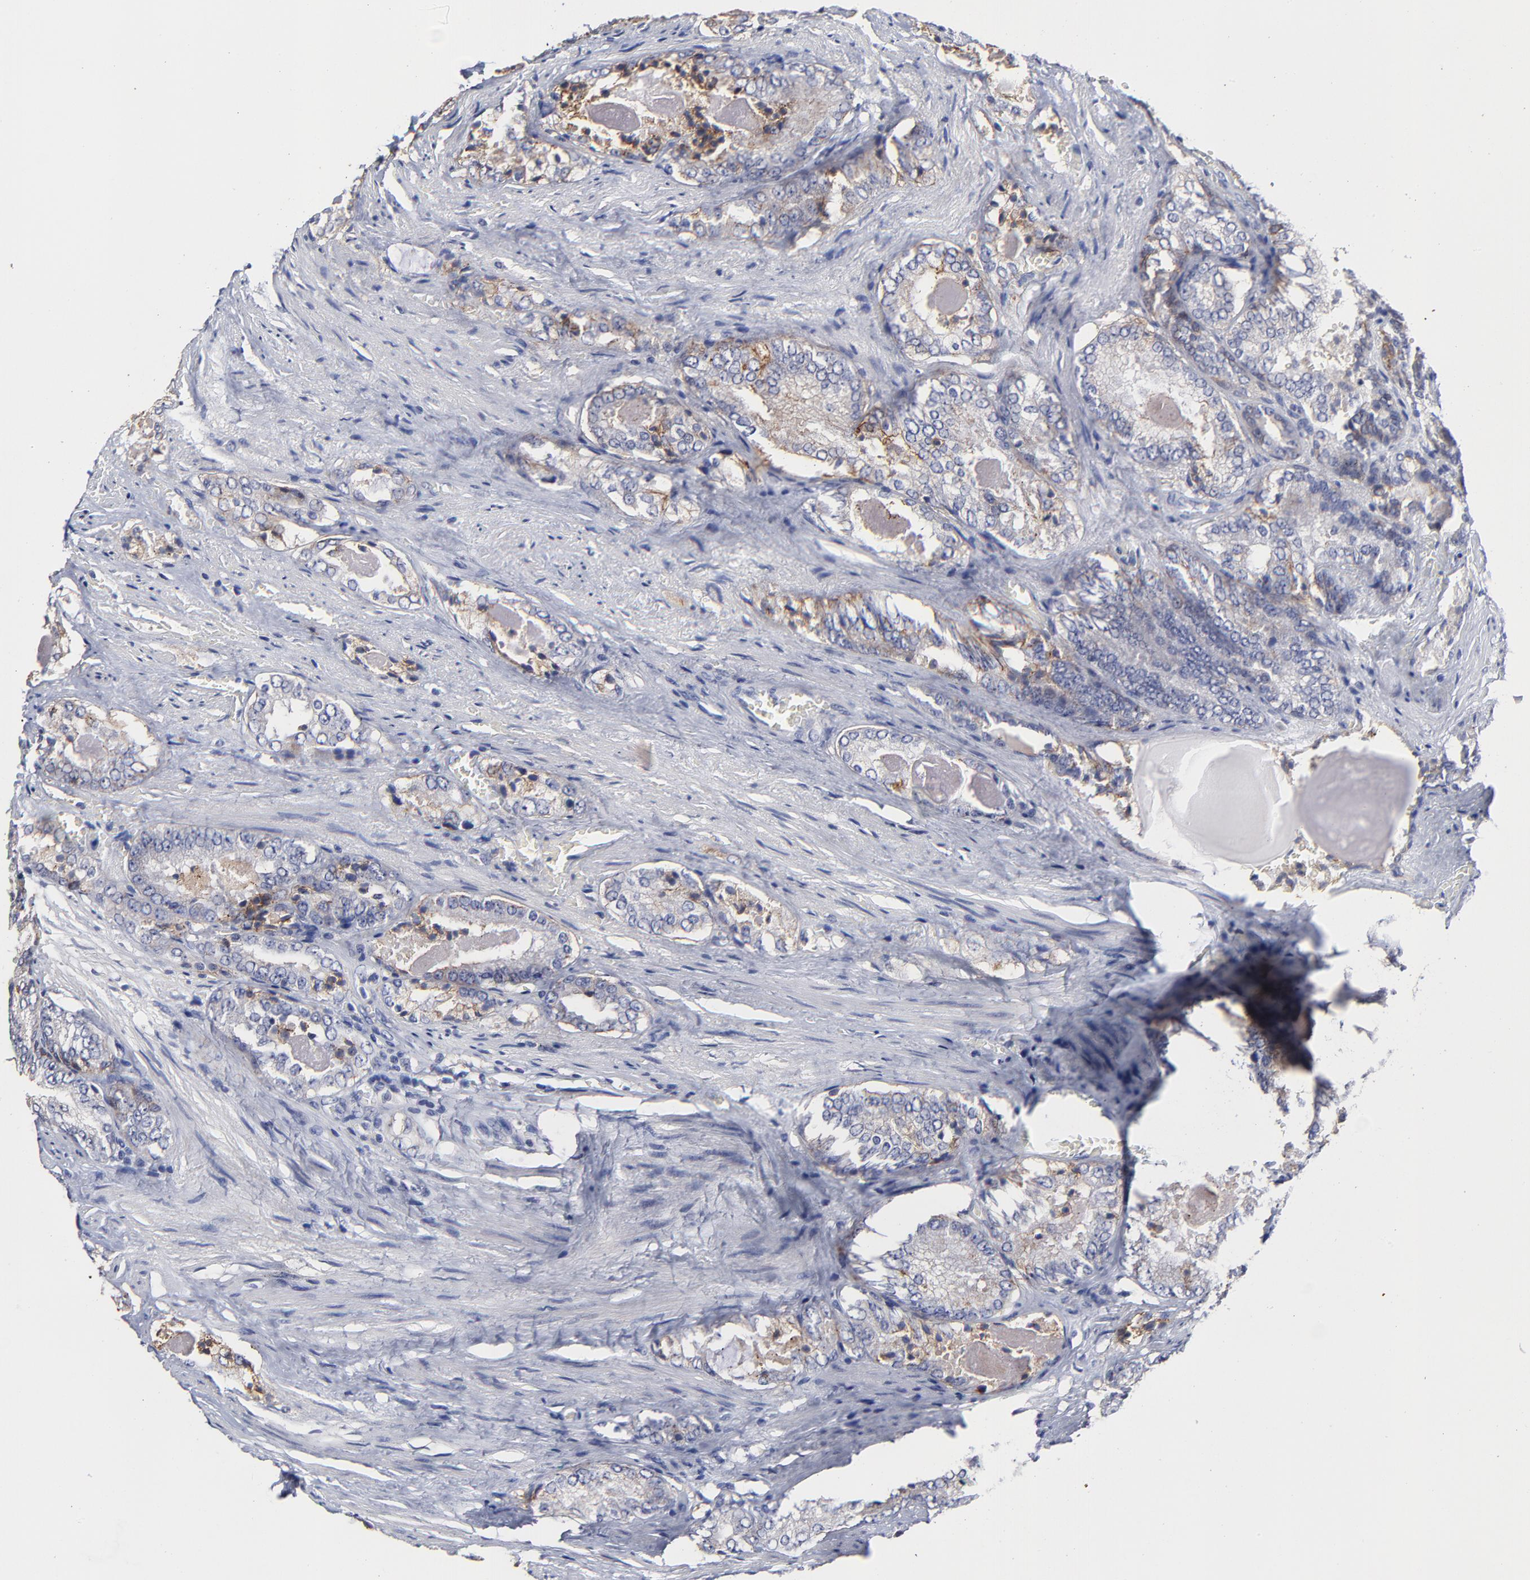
{"staining": {"intensity": "weak", "quantity": "<25%", "location": "cytoplasmic/membranous"}, "tissue": "prostate cancer", "cell_type": "Tumor cells", "image_type": "cancer", "snomed": [{"axis": "morphology", "description": "Adenocarcinoma, Medium grade"}, {"axis": "topography", "description": "Prostate"}], "caption": "Tumor cells show no significant protein staining in adenocarcinoma (medium-grade) (prostate).", "gene": "CXADR", "patient": {"sex": "male", "age": 60}}